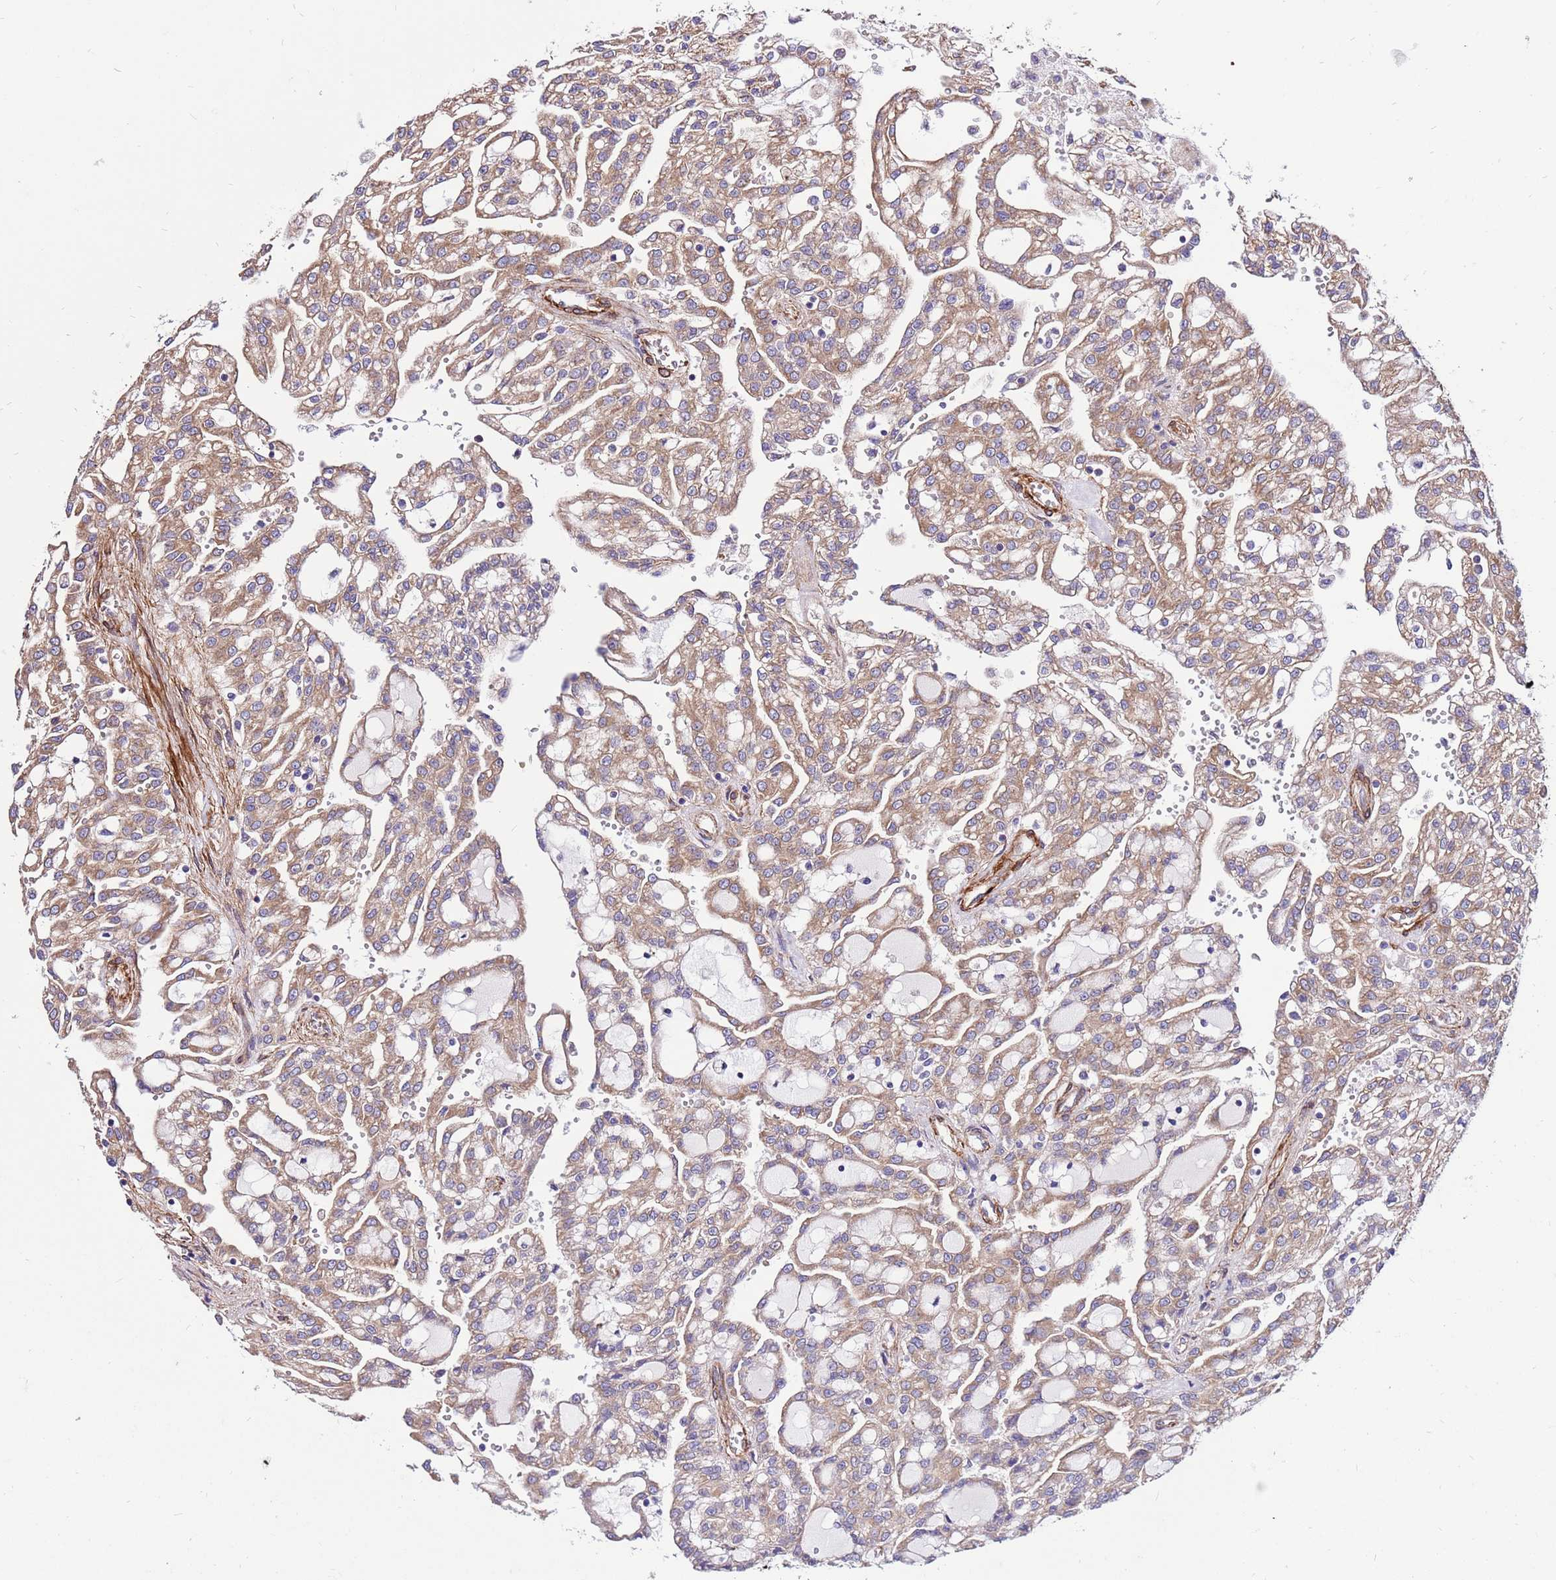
{"staining": {"intensity": "moderate", "quantity": ">75%", "location": "cytoplasmic/membranous"}, "tissue": "renal cancer", "cell_type": "Tumor cells", "image_type": "cancer", "snomed": [{"axis": "morphology", "description": "Adenocarcinoma, NOS"}, {"axis": "topography", "description": "Kidney"}], "caption": "High-power microscopy captured an immunohistochemistry photomicrograph of adenocarcinoma (renal), revealing moderate cytoplasmic/membranous positivity in about >75% of tumor cells.", "gene": "EI24", "patient": {"sex": "male", "age": 63}}